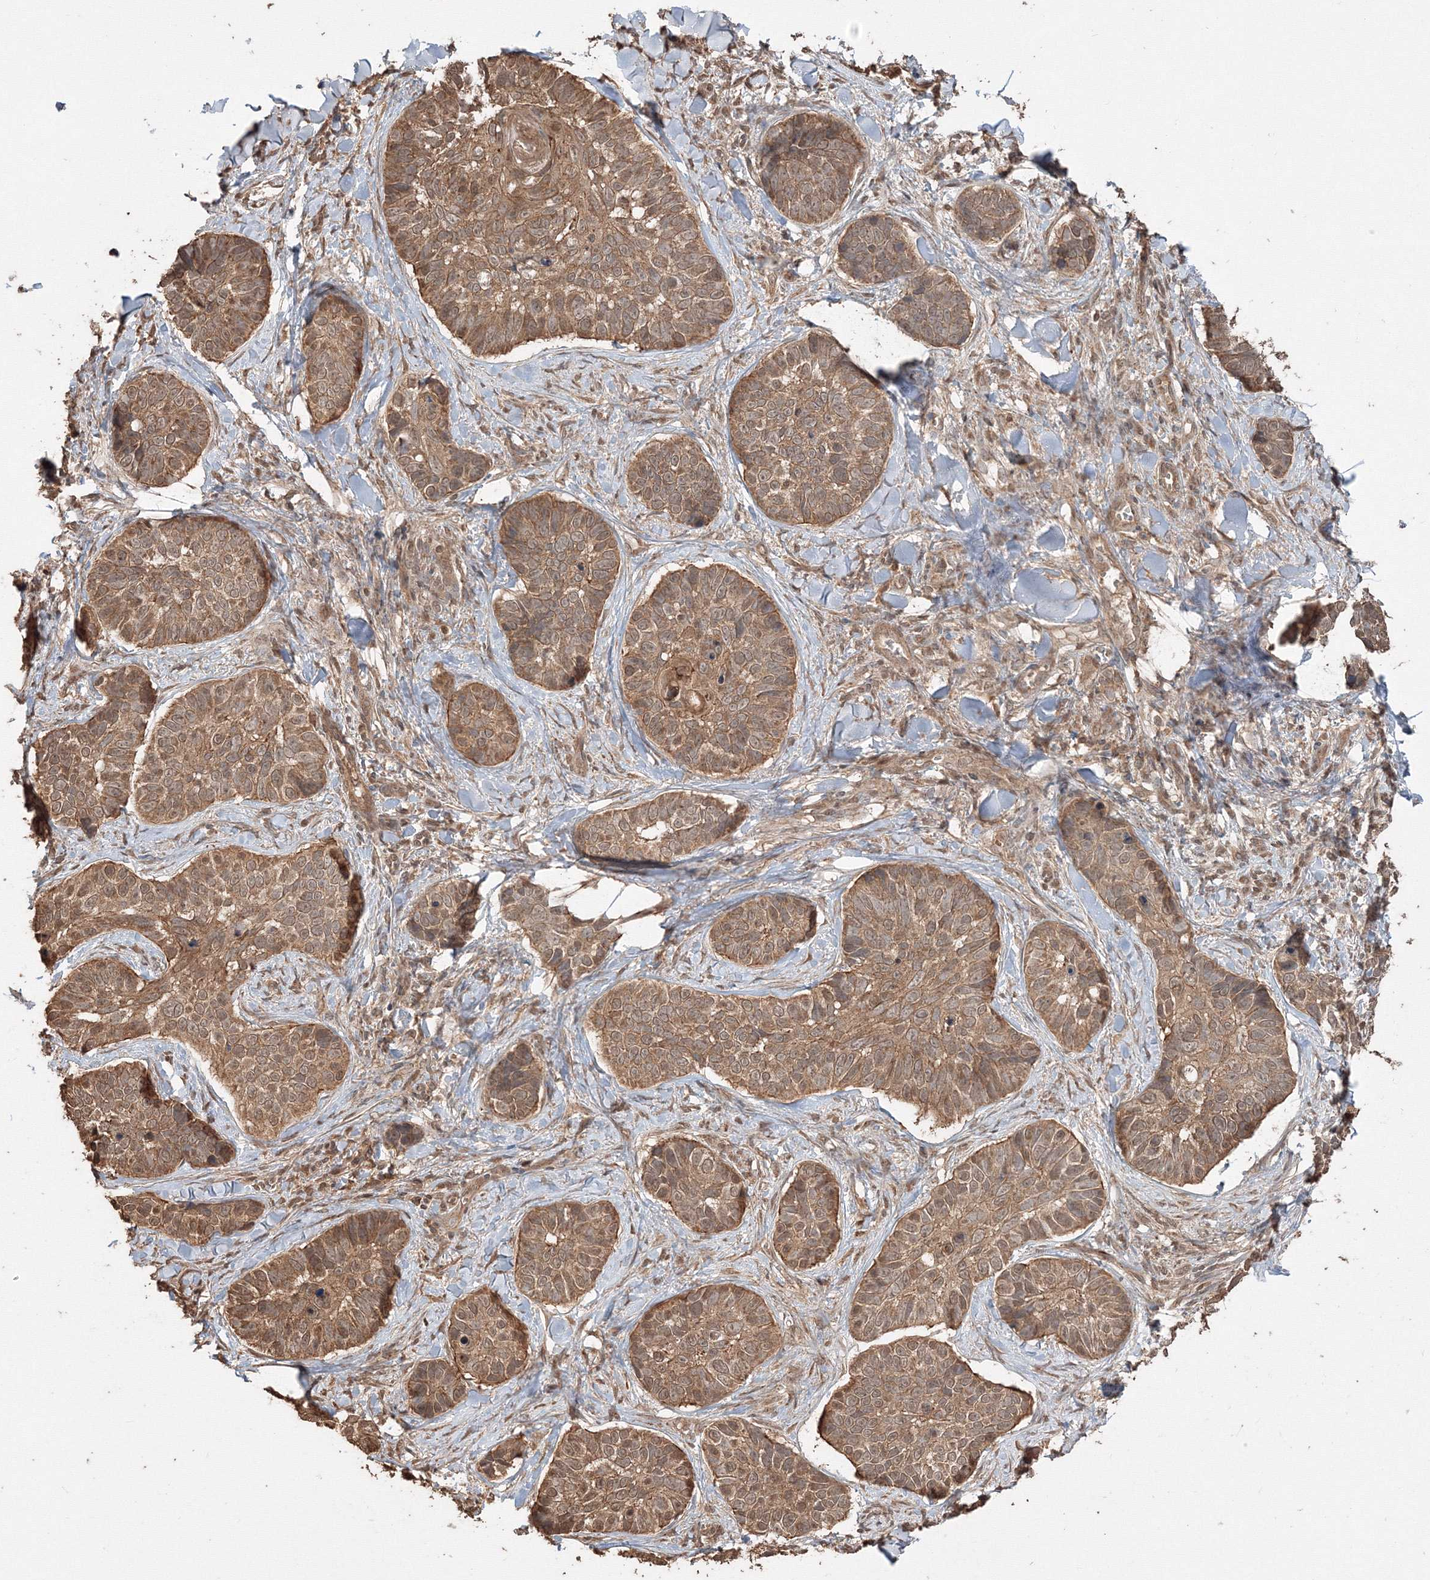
{"staining": {"intensity": "moderate", "quantity": ">75%", "location": "cytoplasmic/membranous"}, "tissue": "skin cancer", "cell_type": "Tumor cells", "image_type": "cancer", "snomed": [{"axis": "morphology", "description": "Basal cell carcinoma"}, {"axis": "topography", "description": "Skin"}], "caption": "Skin cancer (basal cell carcinoma) was stained to show a protein in brown. There is medium levels of moderate cytoplasmic/membranous positivity in approximately >75% of tumor cells. Using DAB (3,3'-diaminobenzidine) (brown) and hematoxylin (blue) stains, captured at high magnification using brightfield microscopy.", "gene": "CCDC122", "patient": {"sex": "male", "age": 62}}